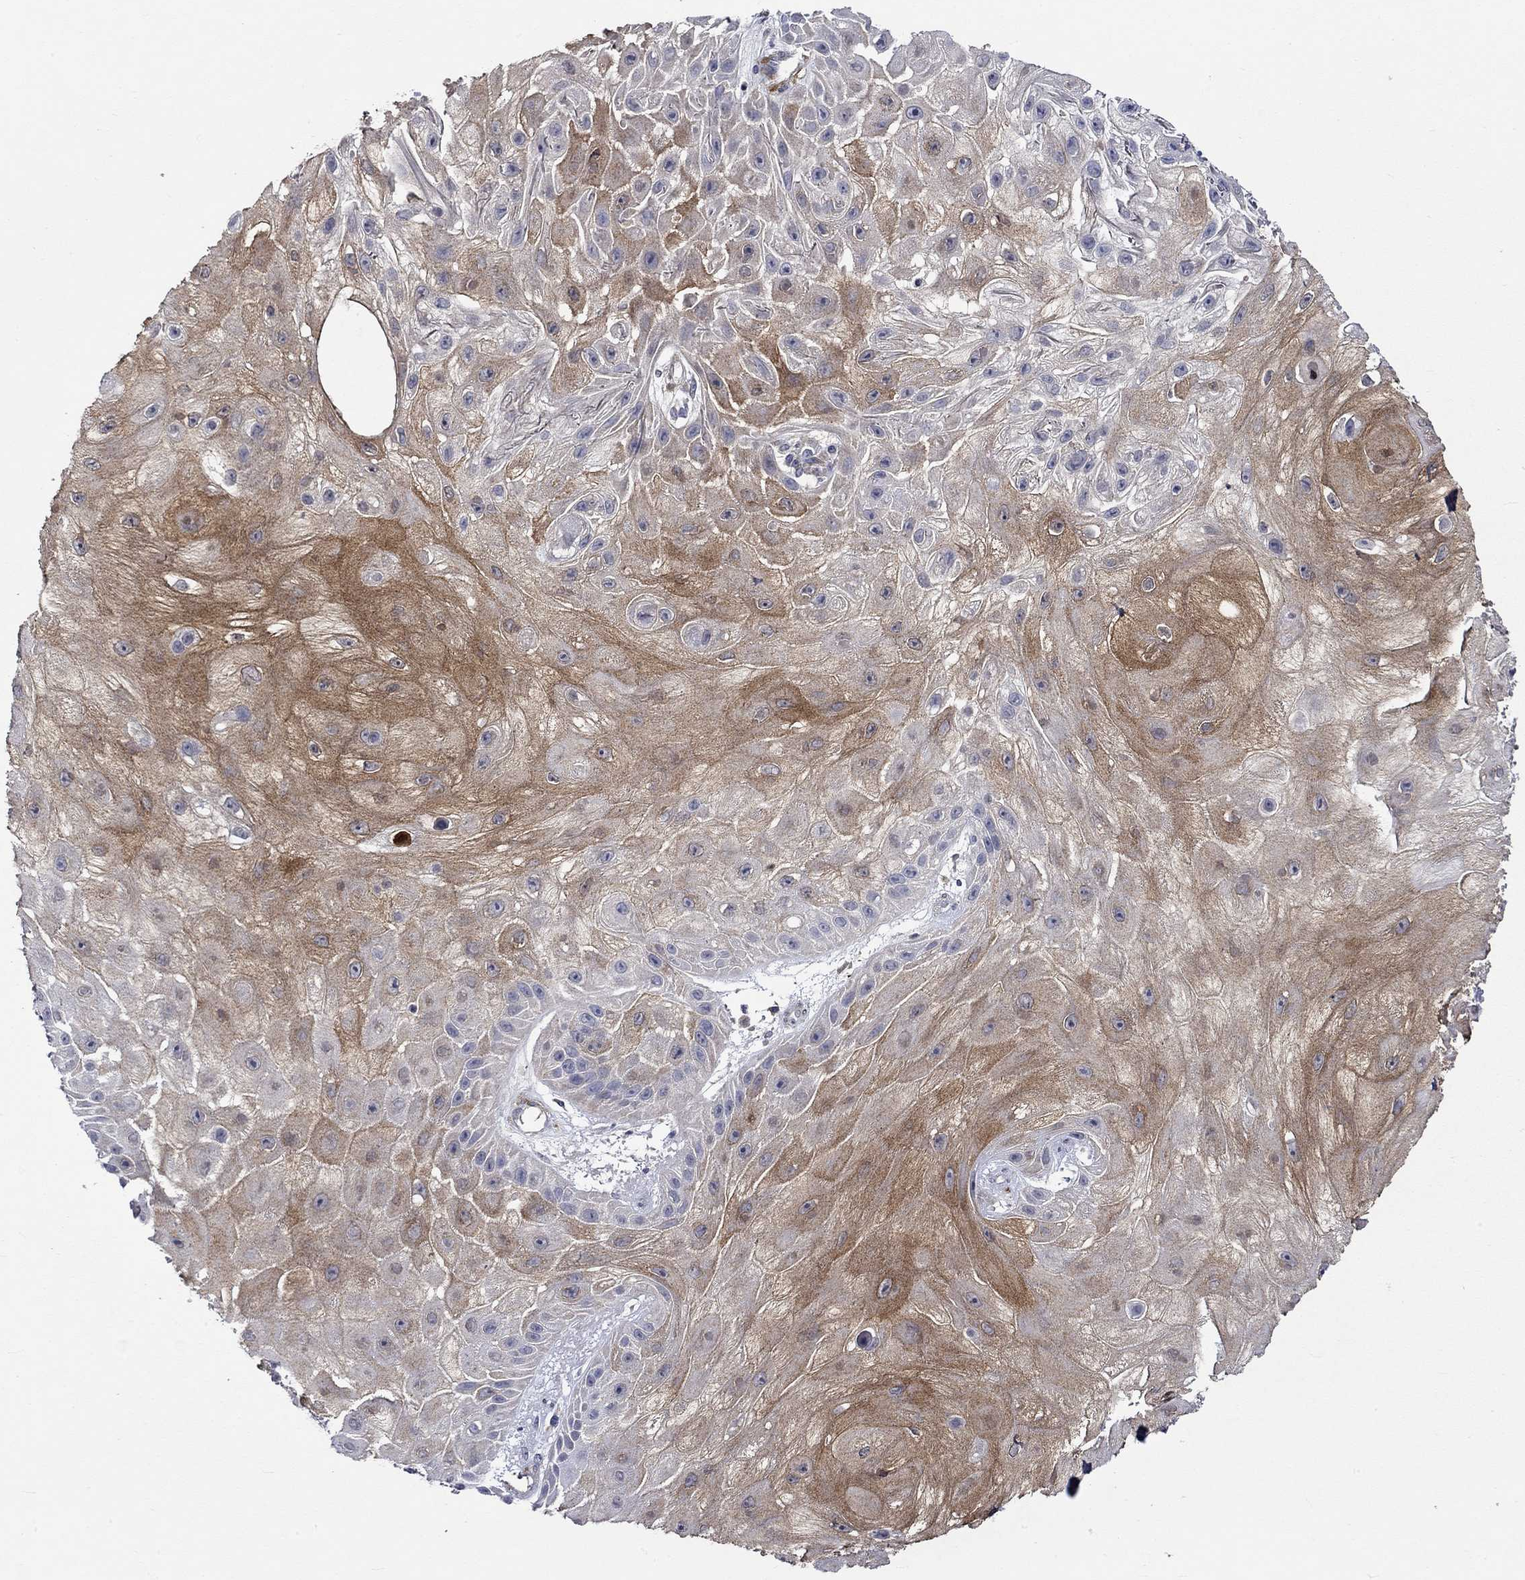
{"staining": {"intensity": "moderate", "quantity": "25%-75%", "location": "cytoplasmic/membranous"}, "tissue": "skin cancer", "cell_type": "Tumor cells", "image_type": "cancer", "snomed": [{"axis": "morphology", "description": "Normal tissue, NOS"}, {"axis": "morphology", "description": "Squamous cell carcinoma, NOS"}, {"axis": "topography", "description": "Skin"}], "caption": "Skin squamous cell carcinoma was stained to show a protein in brown. There is medium levels of moderate cytoplasmic/membranous positivity in approximately 25%-75% of tumor cells.", "gene": "CRYAB", "patient": {"sex": "male", "age": 79}}